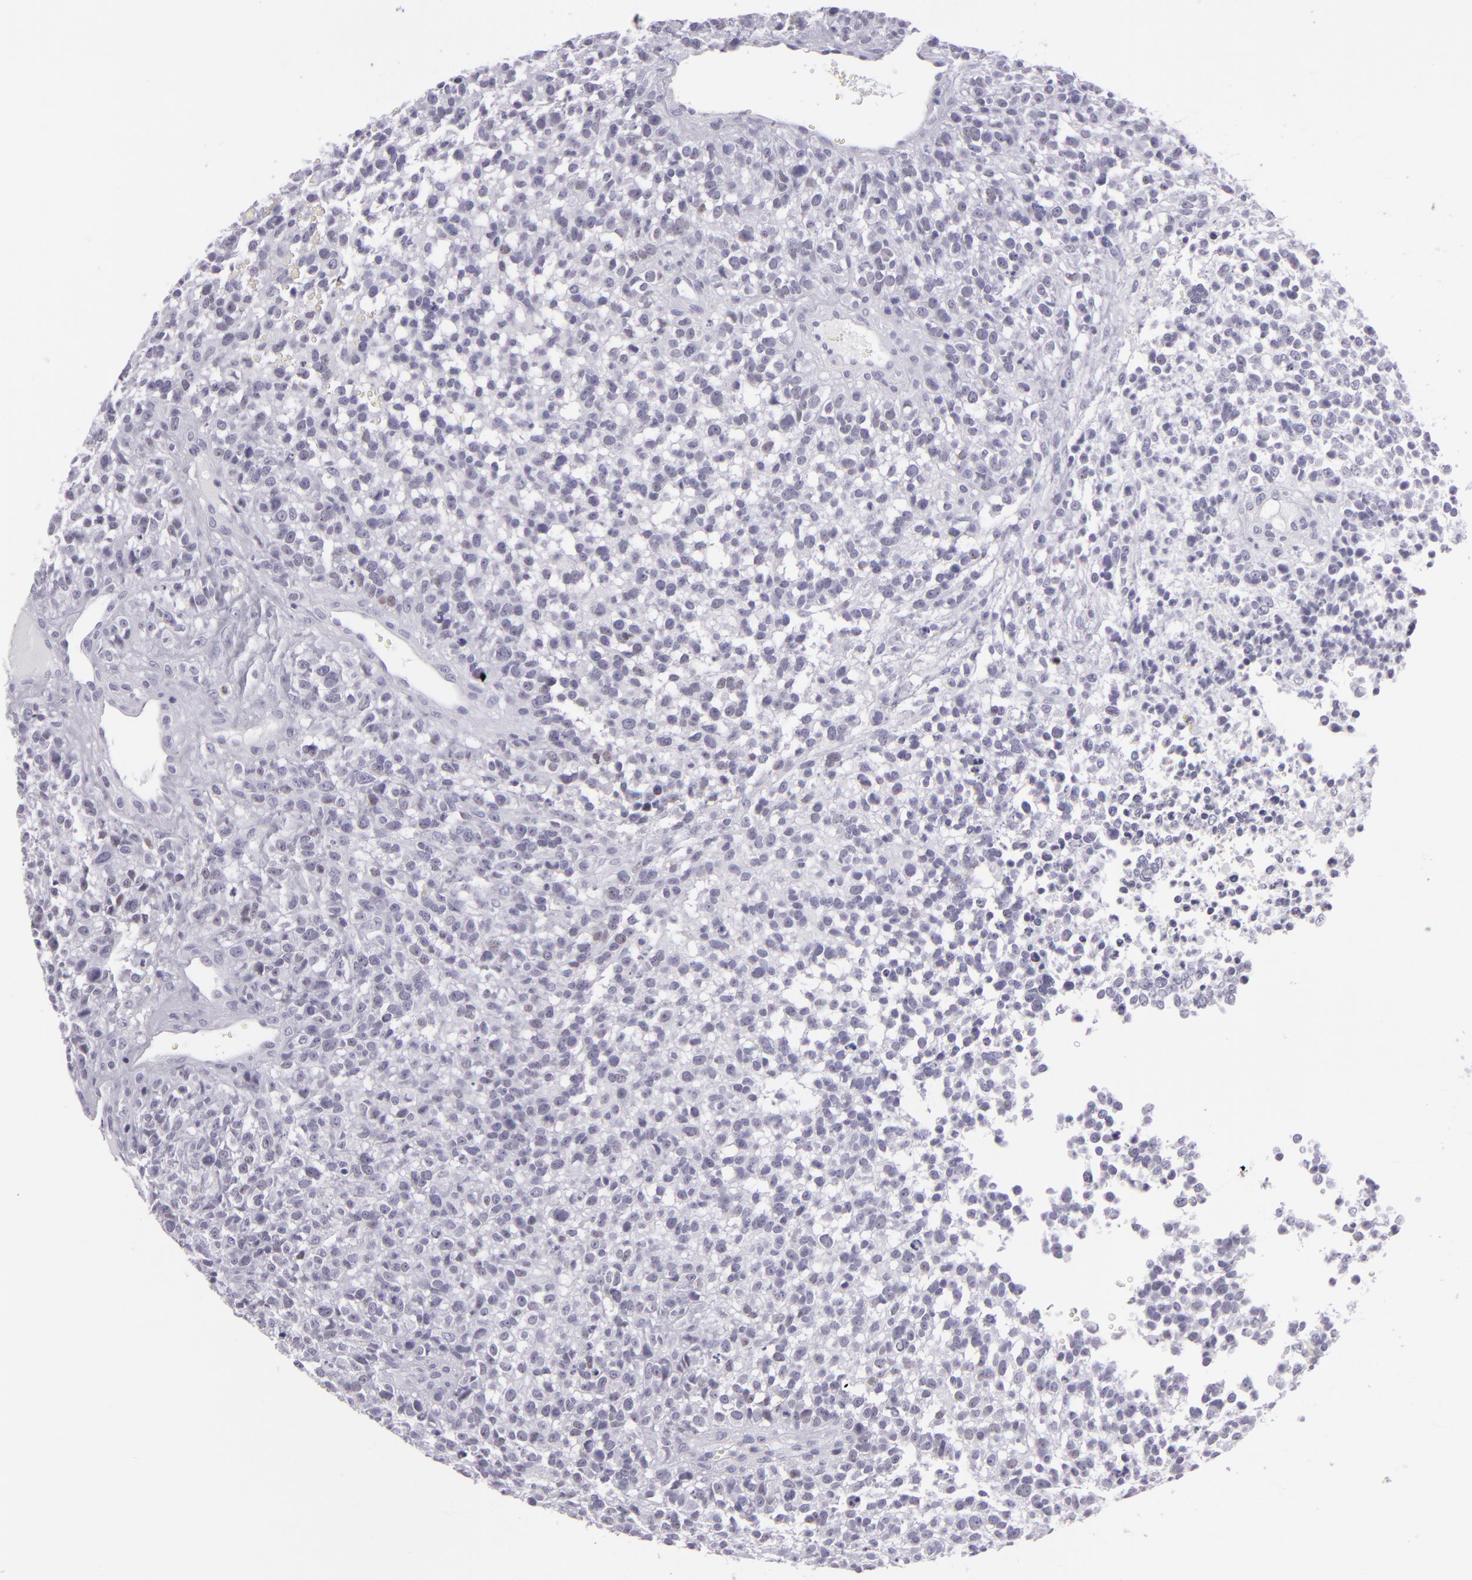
{"staining": {"intensity": "negative", "quantity": "none", "location": "none"}, "tissue": "glioma", "cell_type": "Tumor cells", "image_type": "cancer", "snomed": [{"axis": "morphology", "description": "Glioma, malignant, High grade"}, {"axis": "topography", "description": "Brain"}], "caption": "Malignant high-grade glioma stained for a protein using immunohistochemistry displays no positivity tumor cells.", "gene": "MCM3", "patient": {"sex": "male", "age": 66}}